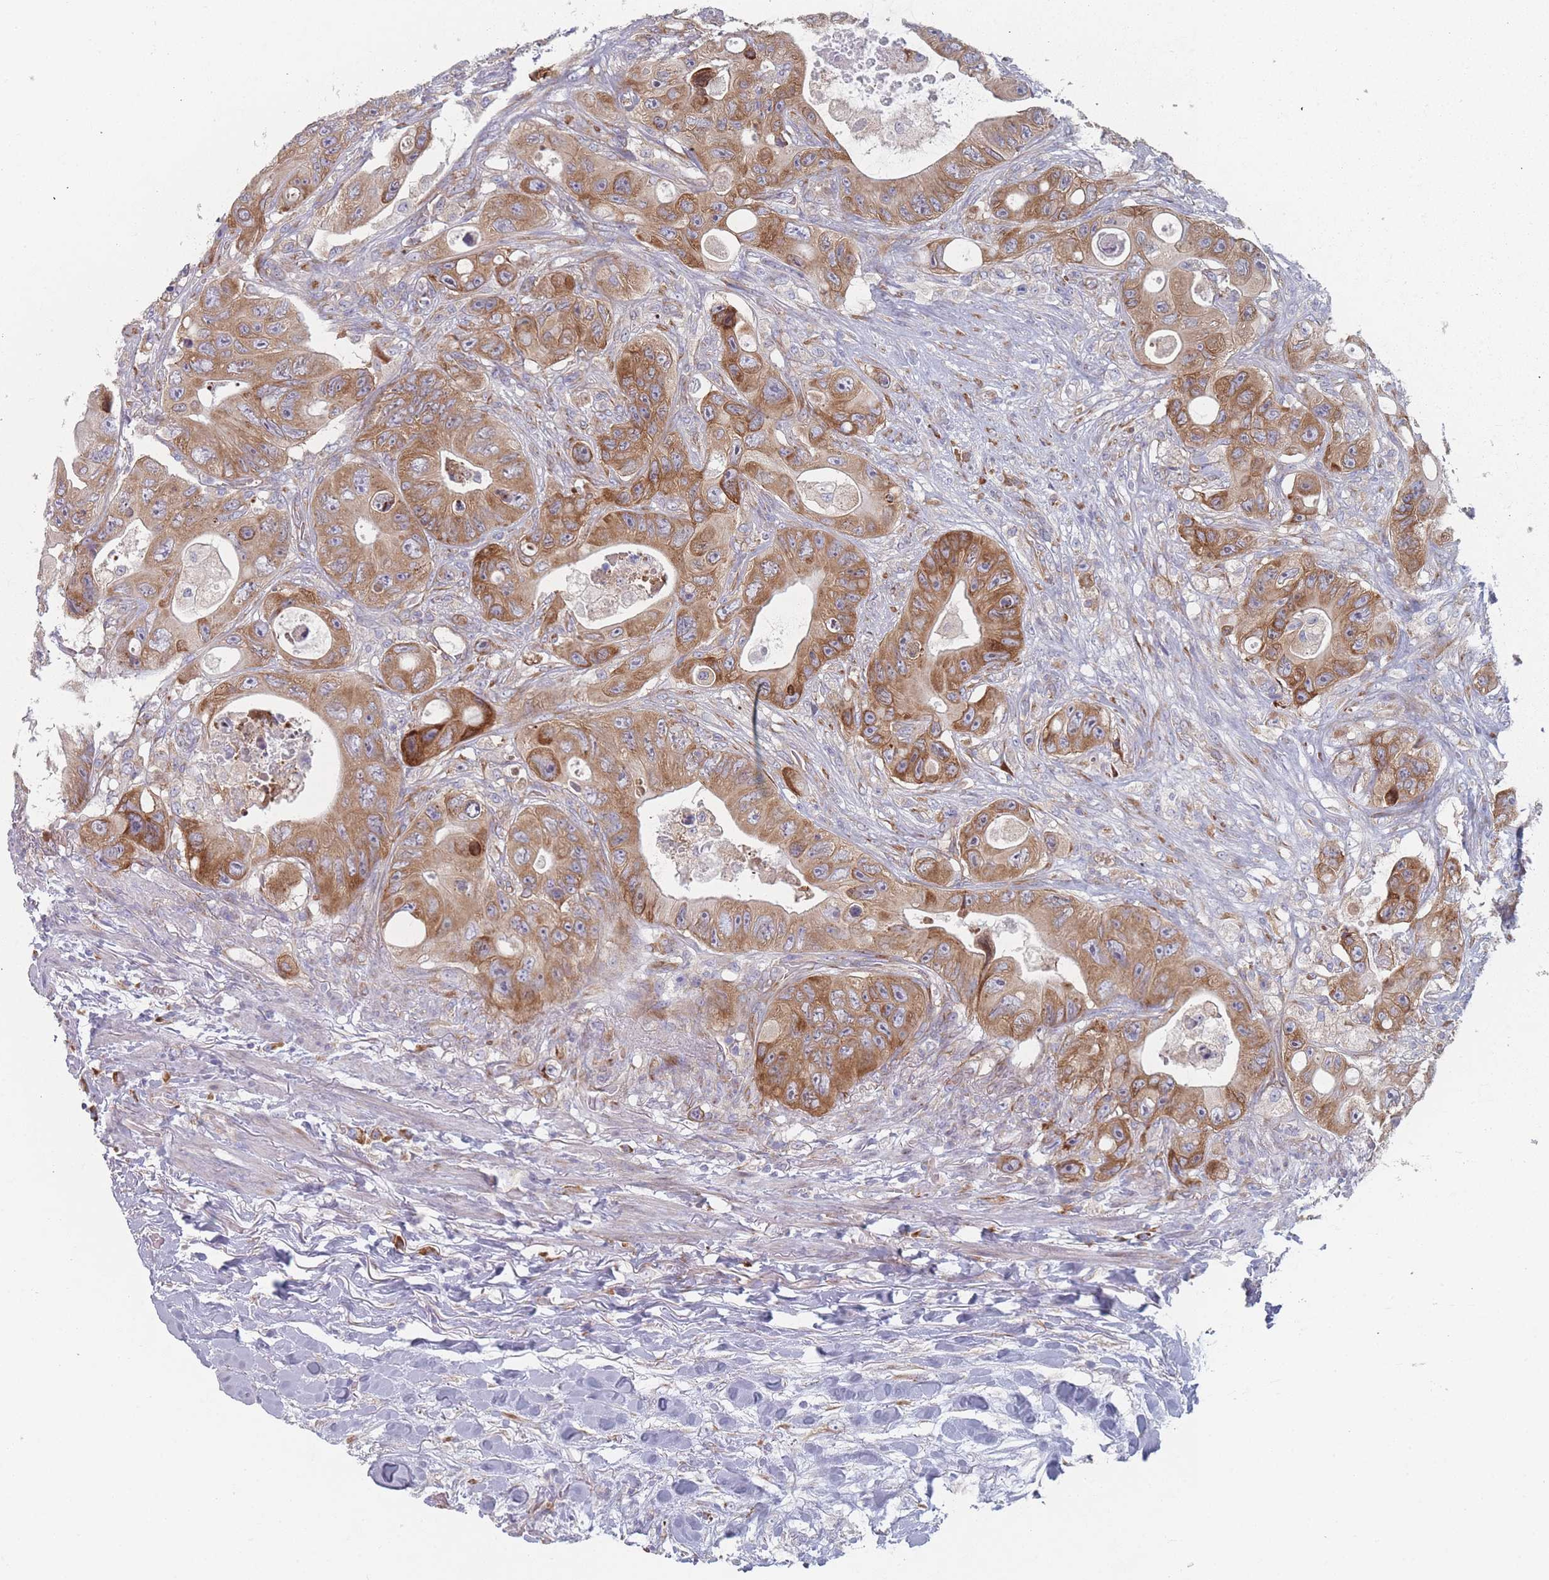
{"staining": {"intensity": "moderate", "quantity": ">75%", "location": "cytoplasmic/membranous"}, "tissue": "colorectal cancer", "cell_type": "Tumor cells", "image_type": "cancer", "snomed": [{"axis": "morphology", "description": "Adenocarcinoma, NOS"}, {"axis": "topography", "description": "Colon"}], "caption": "Immunohistochemistry of adenocarcinoma (colorectal) displays medium levels of moderate cytoplasmic/membranous staining in approximately >75% of tumor cells. (brown staining indicates protein expression, while blue staining denotes nuclei).", "gene": "CACNG5", "patient": {"sex": "female", "age": 46}}